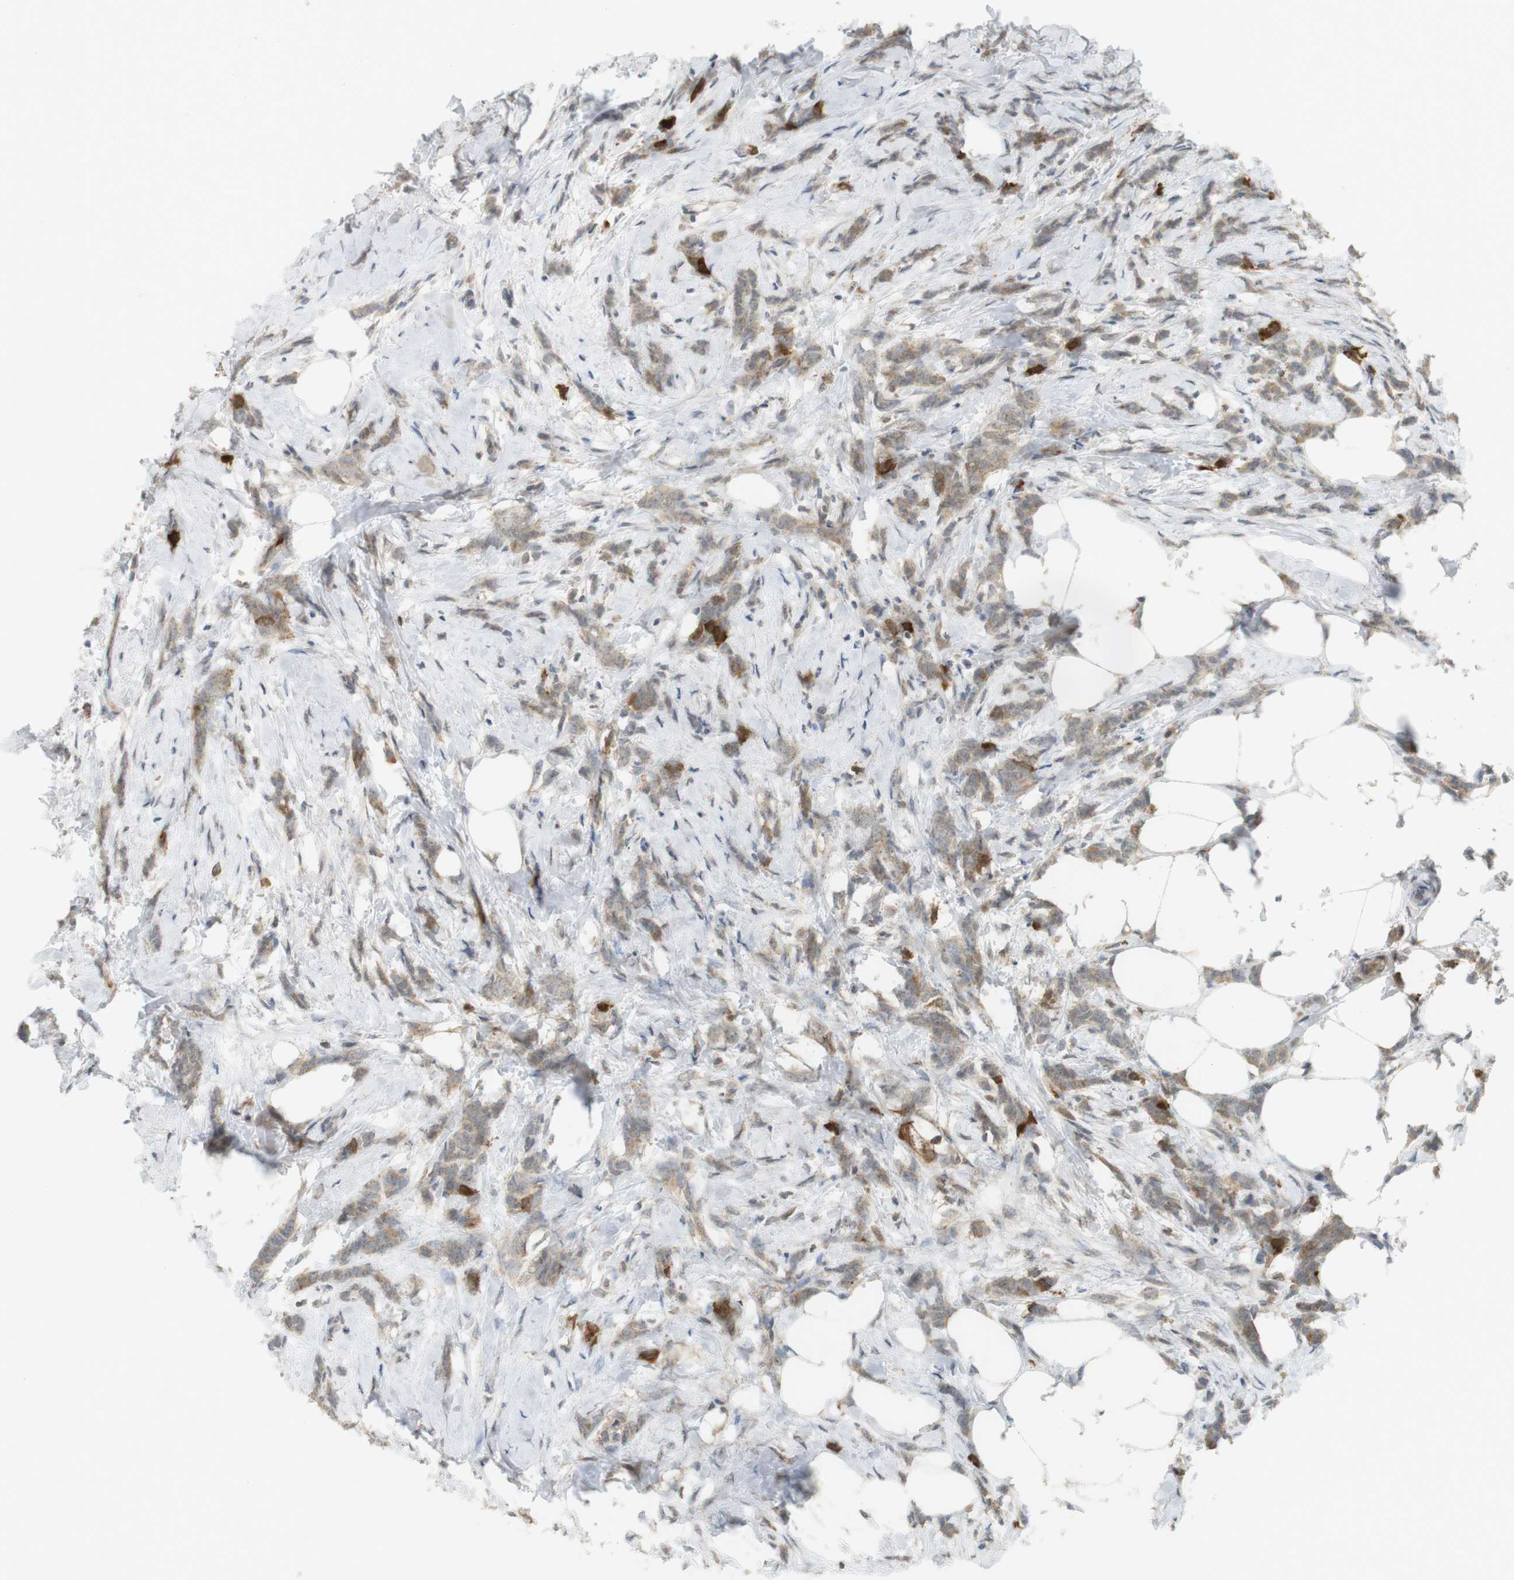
{"staining": {"intensity": "strong", "quantity": "<25%", "location": "cytoplasmic/membranous"}, "tissue": "breast cancer", "cell_type": "Tumor cells", "image_type": "cancer", "snomed": [{"axis": "morphology", "description": "Lobular carcinoma, in situ"}, {"axis": "morphology", "description": "Lobular carcinoma"}, {"axis": "topography", "description": "Breast"}], "caption": "An IHC histopathology image of neoplastic tissue is shown. Protein staining in brown shows strong cytoplasmic/membranous positivity in breast cancer (lobular carcinoma in situ) within tumor cells.", "gene": "TTK", "patient": {"sex": "female", "age": 41}}